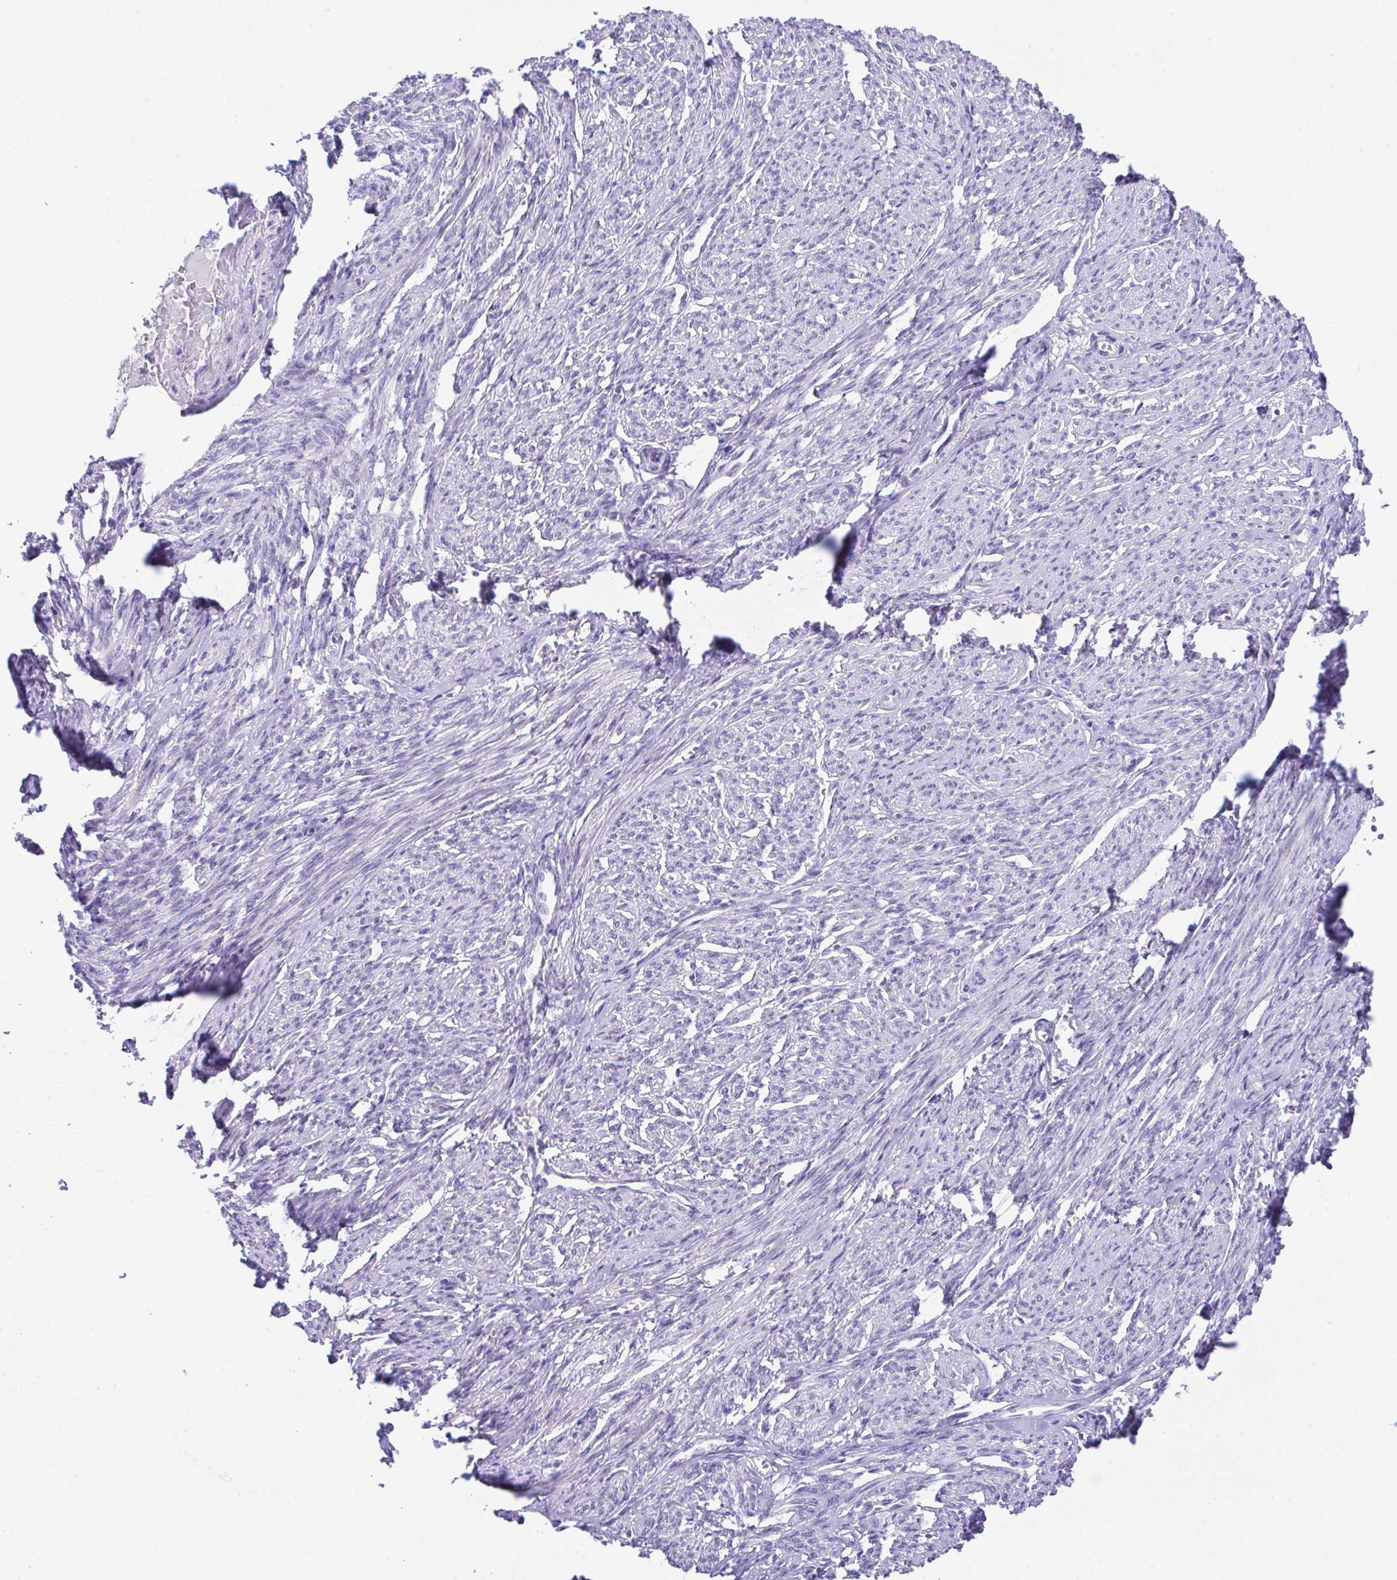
{"staining": {"intensity": "negative", "quantity": "none", "location": "none"}, "tissue": "smooth muscle", "cell_type": "Smooth muscle cells", "image_type": "normal", "snomed": [{"axis": "morphology", "description": "Normal tissue, NOS"}, {"axis": "topography", "description": "Smooth muscle"}], "caption": "Immunohistochemical staining of normal human smooth muscle displays no significant expression in smooth muscle cells.", "gene": "SLC16A6", "patient": {"sex": "female", "age": 65}}